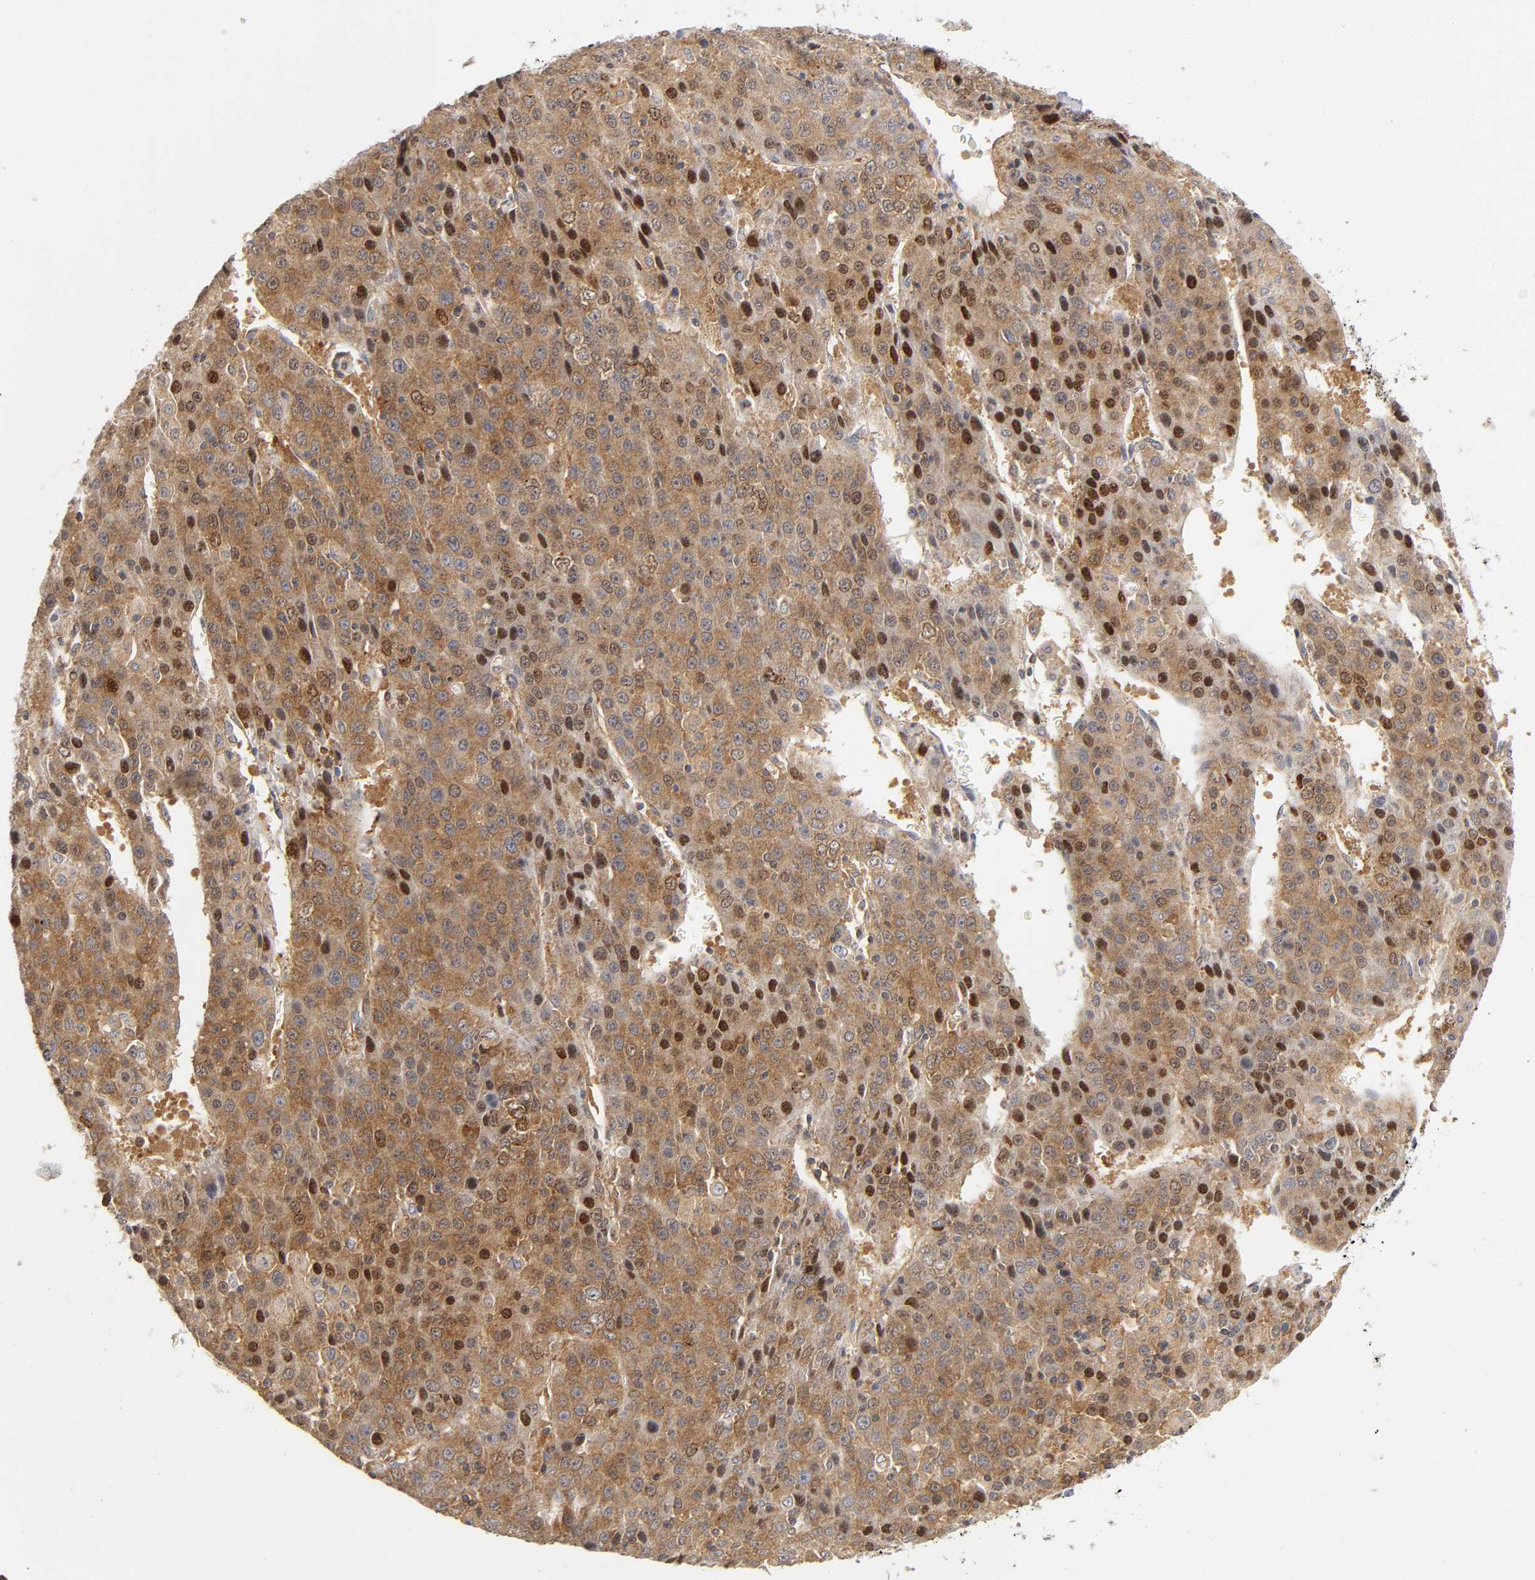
{"staining": {"intensity": "strong", "quantity": ">75%", "location": "cytoplasmic/membranous,nuclear"}, "tissue": "liver cancer", "cell_type": "Tumor cells", "image_type": "cancer", "snomed": [{"axis": "morphology", "description": "Carcinoma, Hepatocellular, NOS"}, {"axis": "topography", "description": "Liver"}], "caption": "This is a histology image of immunohistochemistry staining of liver cancer, which shows strong staining in the cytoplasmic/membranous and nuclear of tumor cells.", "gene": "PAFAH1B1", "patient": {"sex": "female", "age": 53}}